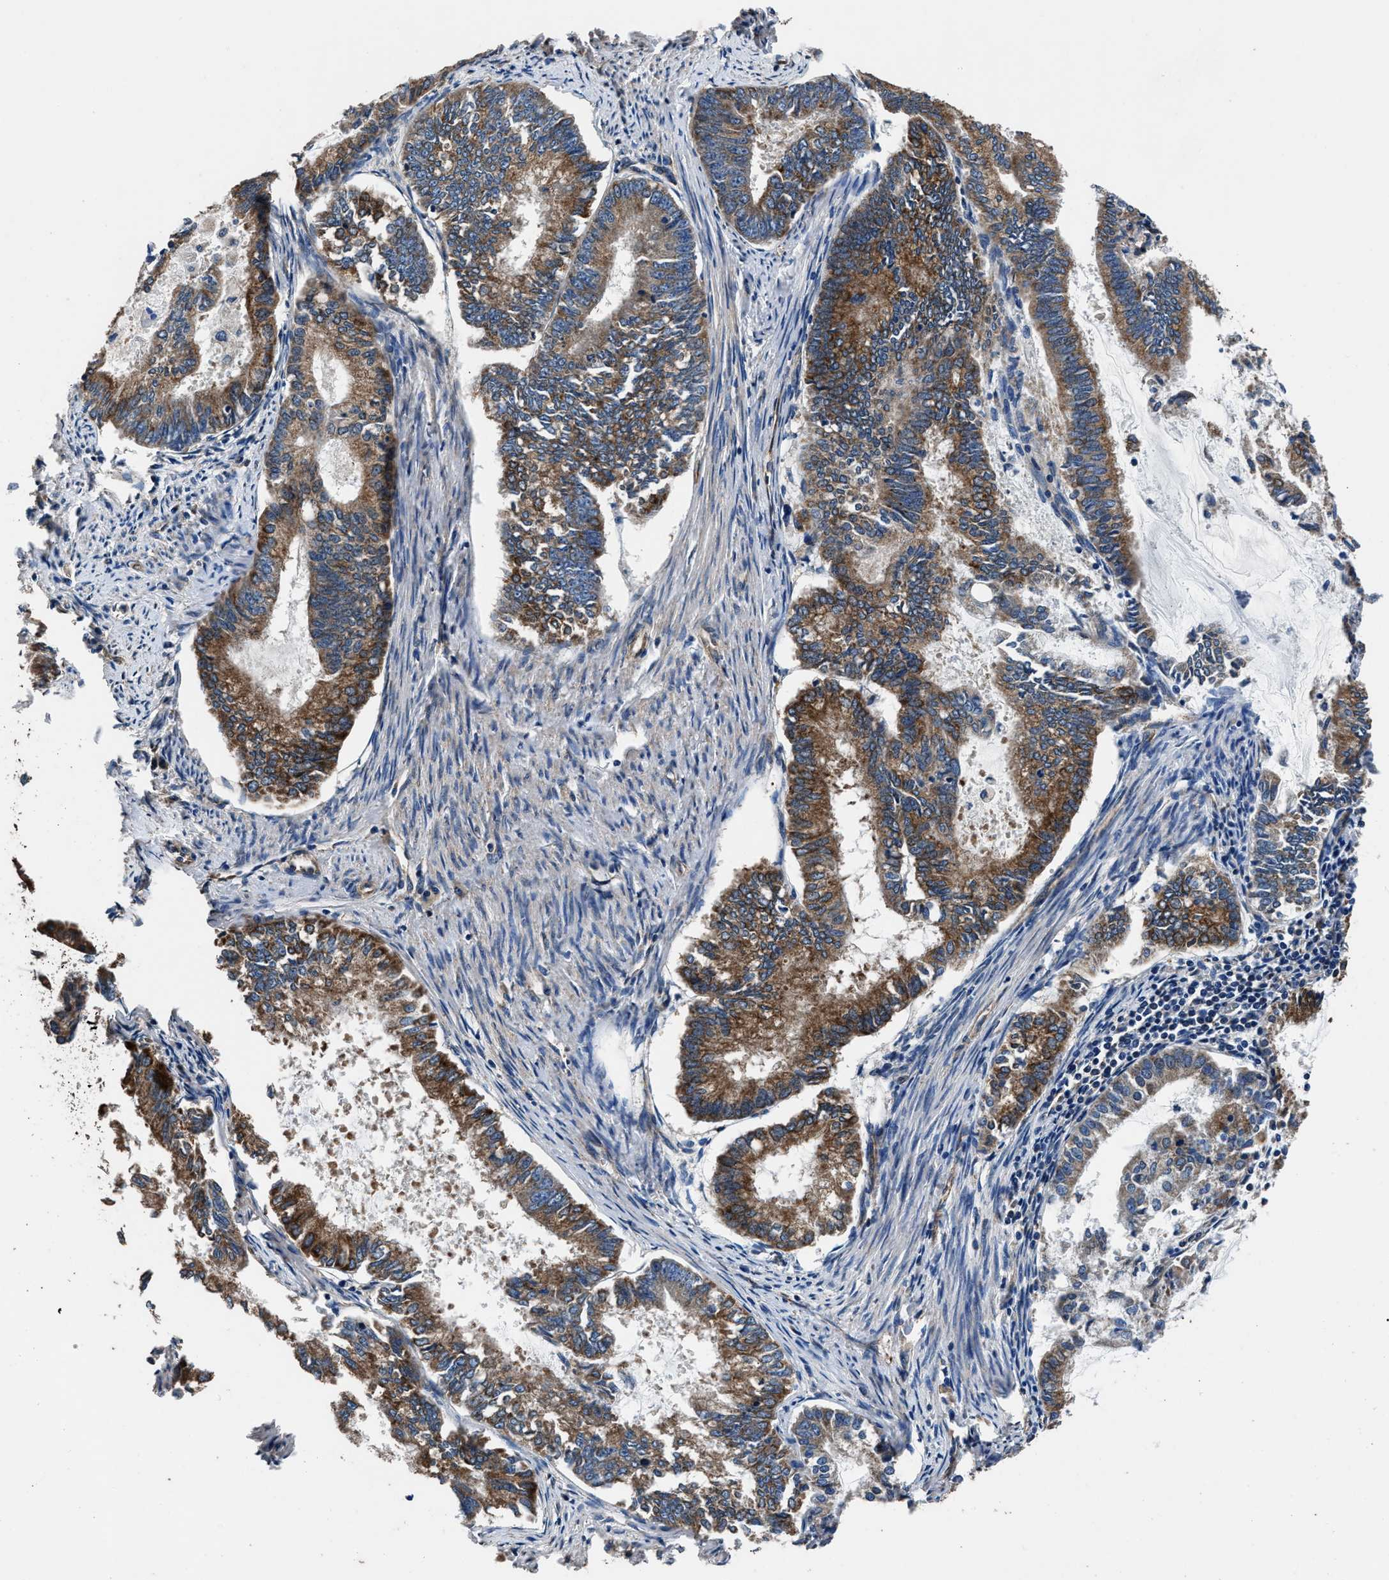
{"staining": {"intensity": "strong", "quantity": ">75%", "location": "cytoplasmic/membranous"}, "tissue": "endometrial cancer", "cell_type": "Tumor cells", "image_type": "cancer", "snomed": [{"axis": "morphology", "description": "Adenocarcinoma, NOS"}, {"axis": "topography", "description": "Endometrium"}], "caption": "Immunohistochemistry of human endometrial adenocarcinoma shows high levels of strong cytoplasmic/membranous staining in approximately >75% of tumor cells.", "gene": "DHRS7B", "patient": {"sex": "female", "age": 86}}